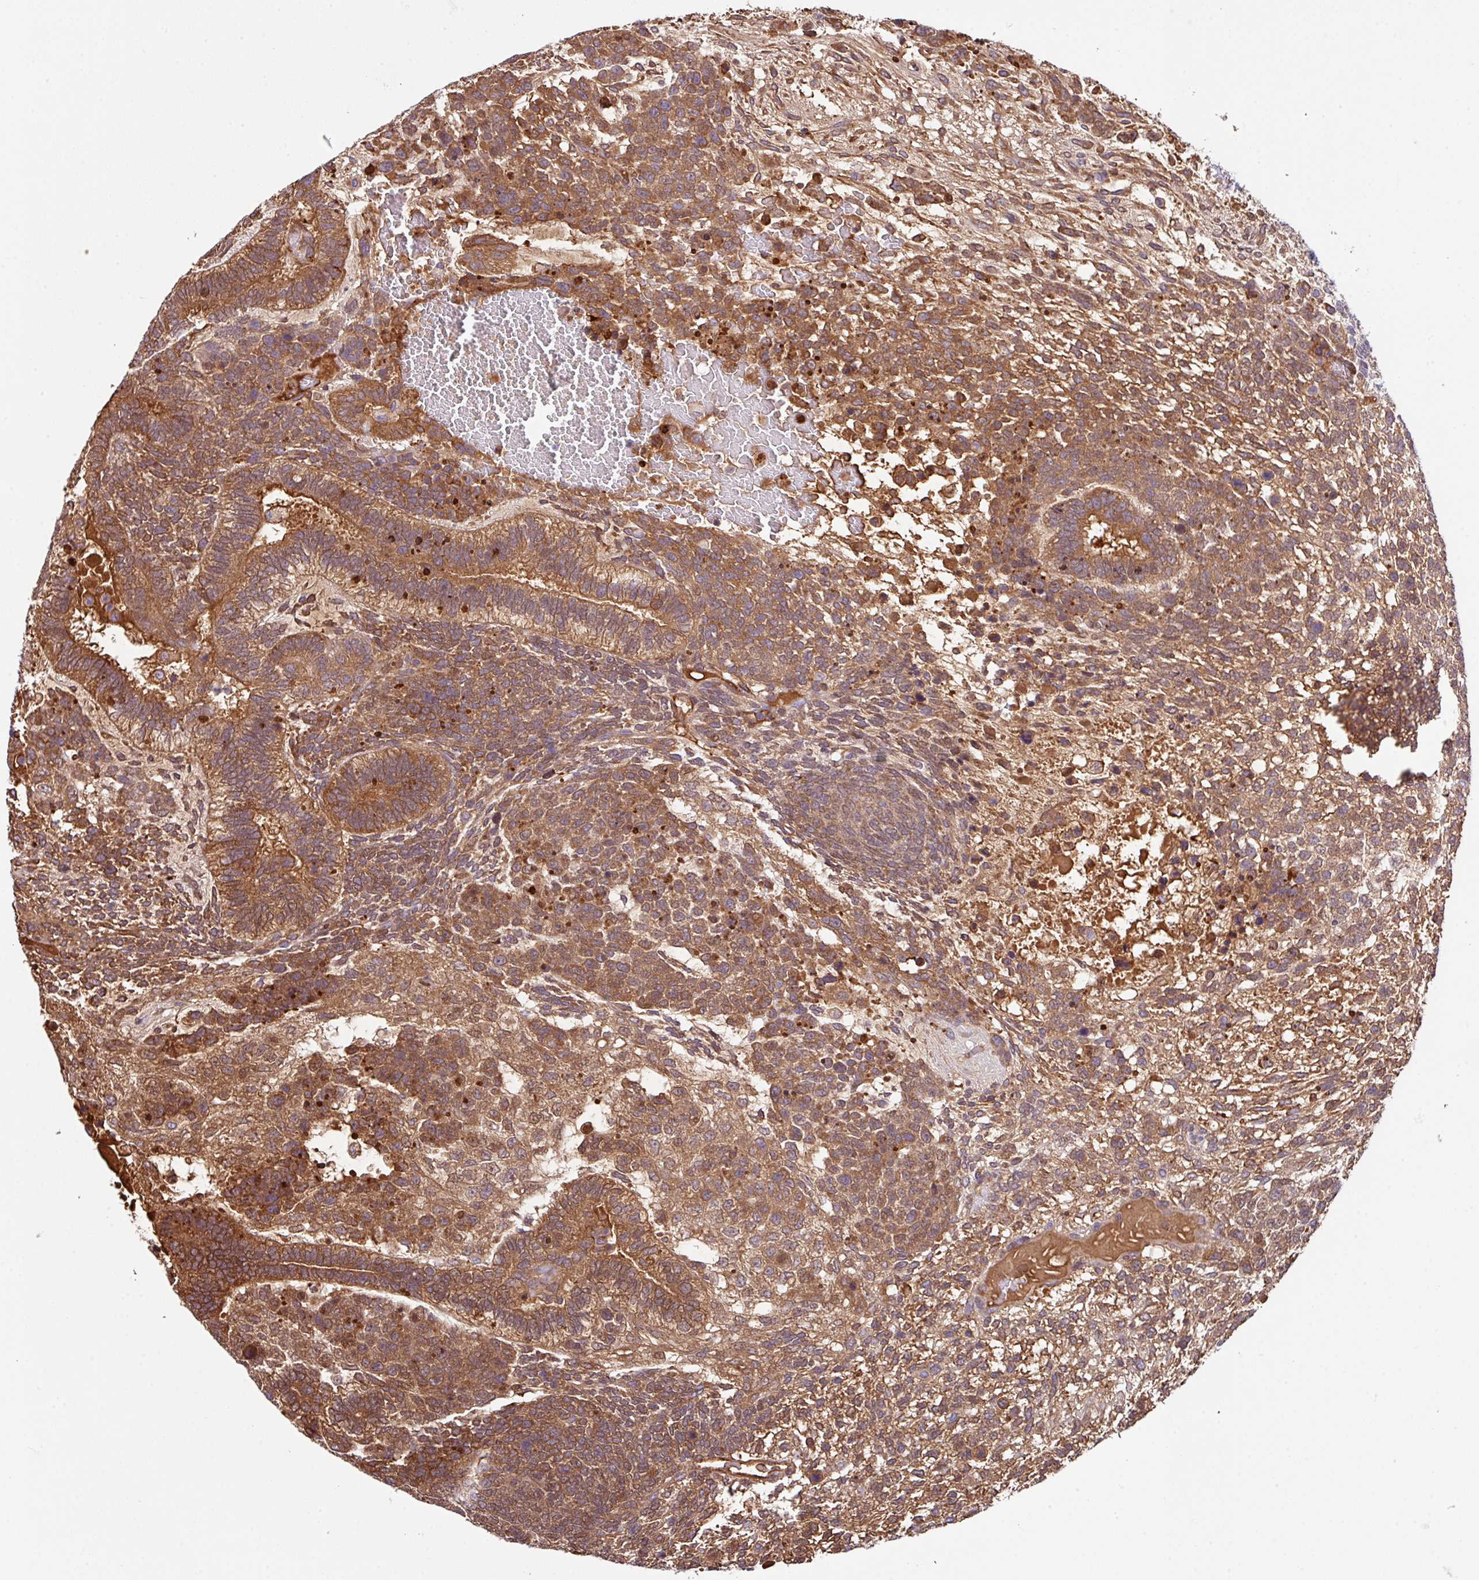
{"staining": {"intensity": "moderate", "quantity": ">75%", "location": "cytoplasmic/membranous"}, "tissue": "testis cancer", "cell_type": "Tumor cells", "image_type": "cancer", "snomed": [{"axis": "morphology", "description": "Carcinoma, Embryonal, NOS"}, {"axis": "topography", "description": "Testis"}], "caption": "Tumor cells show medium levels of moderate cytoplasmic/membranous expression in approximately >75% of cells in testis cancer.", "gene": "DNAL1", "patient": {"sex": "male", "age": 23}}